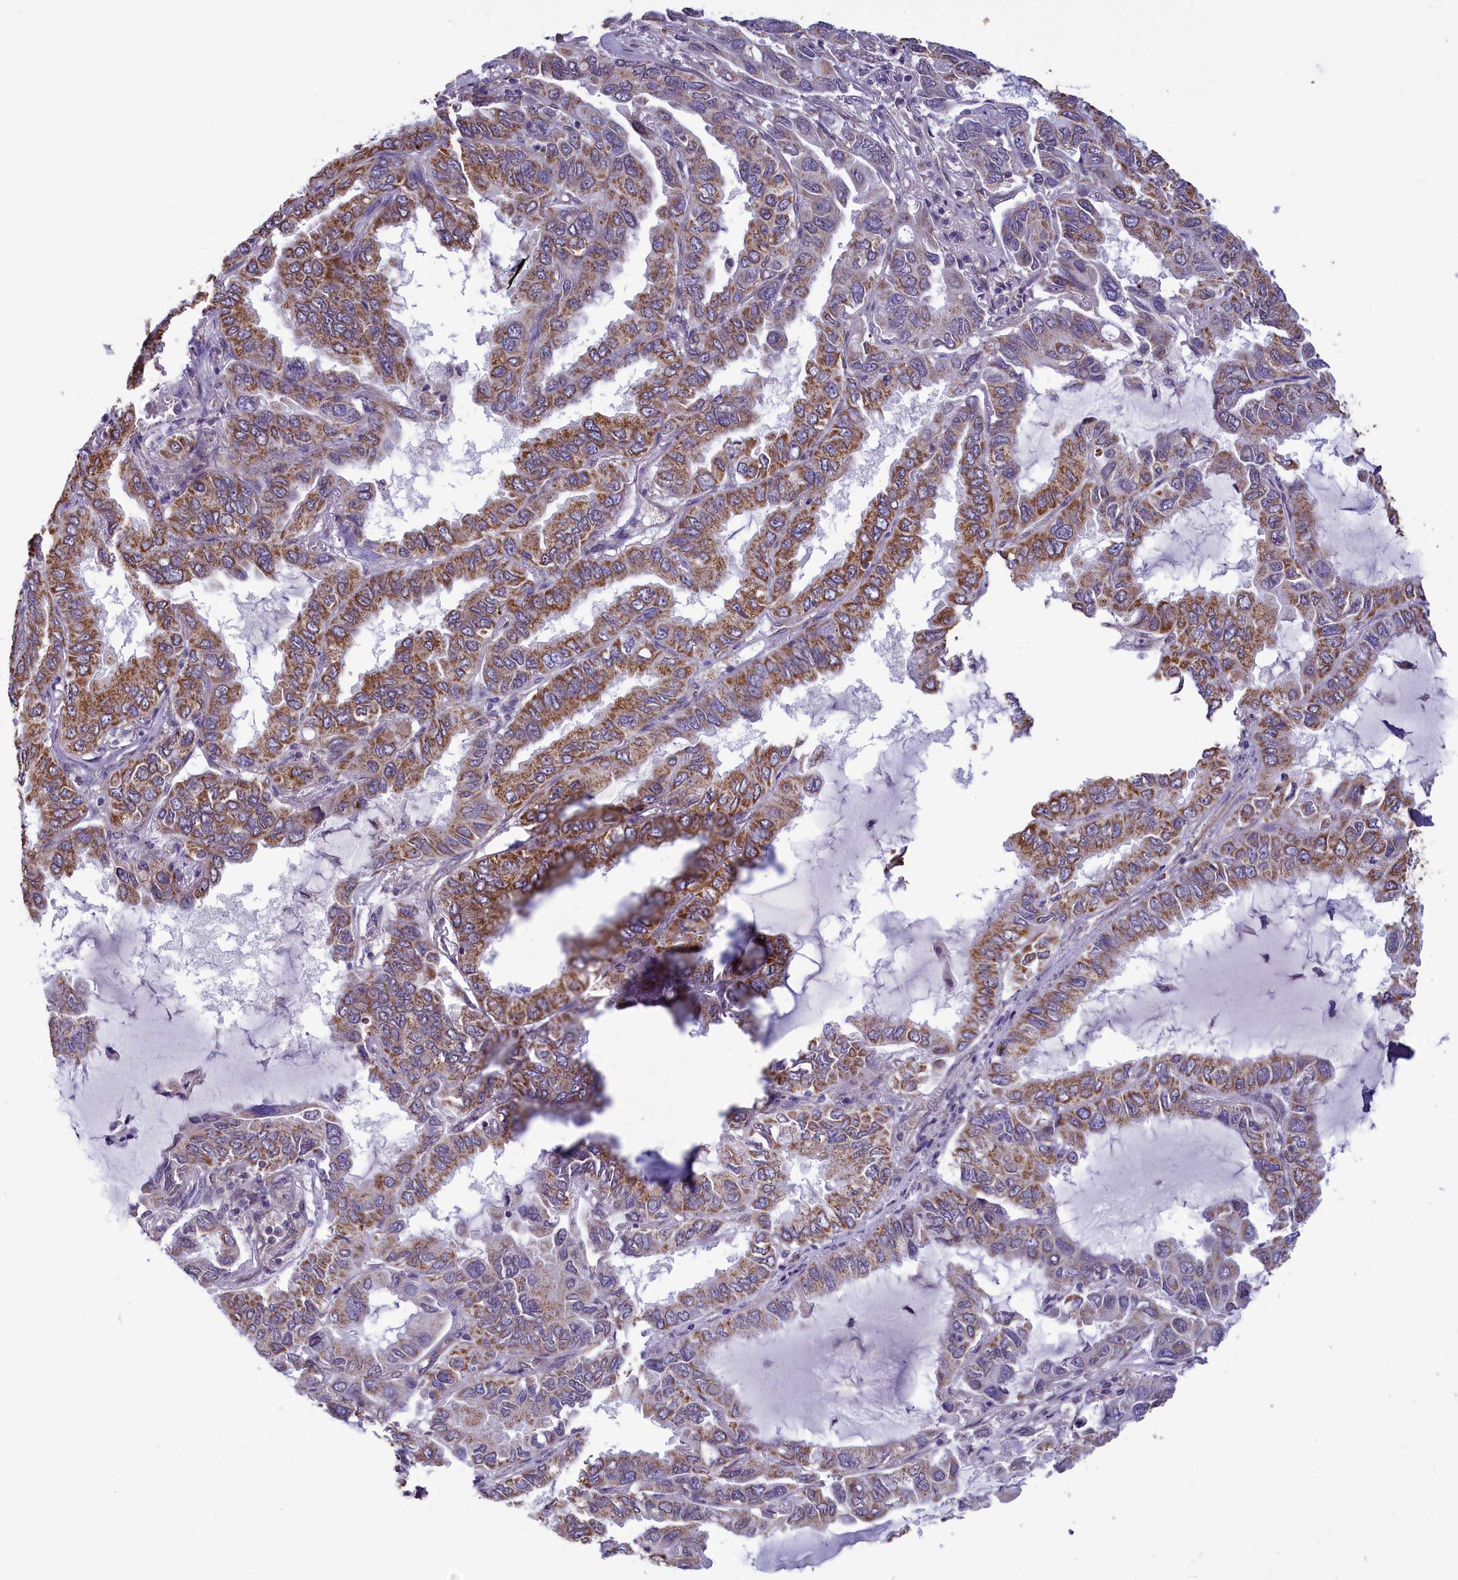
{"staining": {"intensity": "moderate", "quantity": "25%-75%", "location": "cytoplasmic/membranous"}, "tissue": "lung cancer", "cell_type": "Tumor cells", "image_type": "cancer", "snomed": [{"axis": "morphology", "description": "Adenocarcinoma, NOS"}, {"axis": "topography", "description": "Lung"}], "caption": "Human lung cancer (adenocarcinoma) stained with a brown dye exhibits moderate cytoplasmic/membranous positive staining in about 25%-75% of tumor cells.", "gene": "ACAD8", "patient": {"sex": "male", "age": 64}}